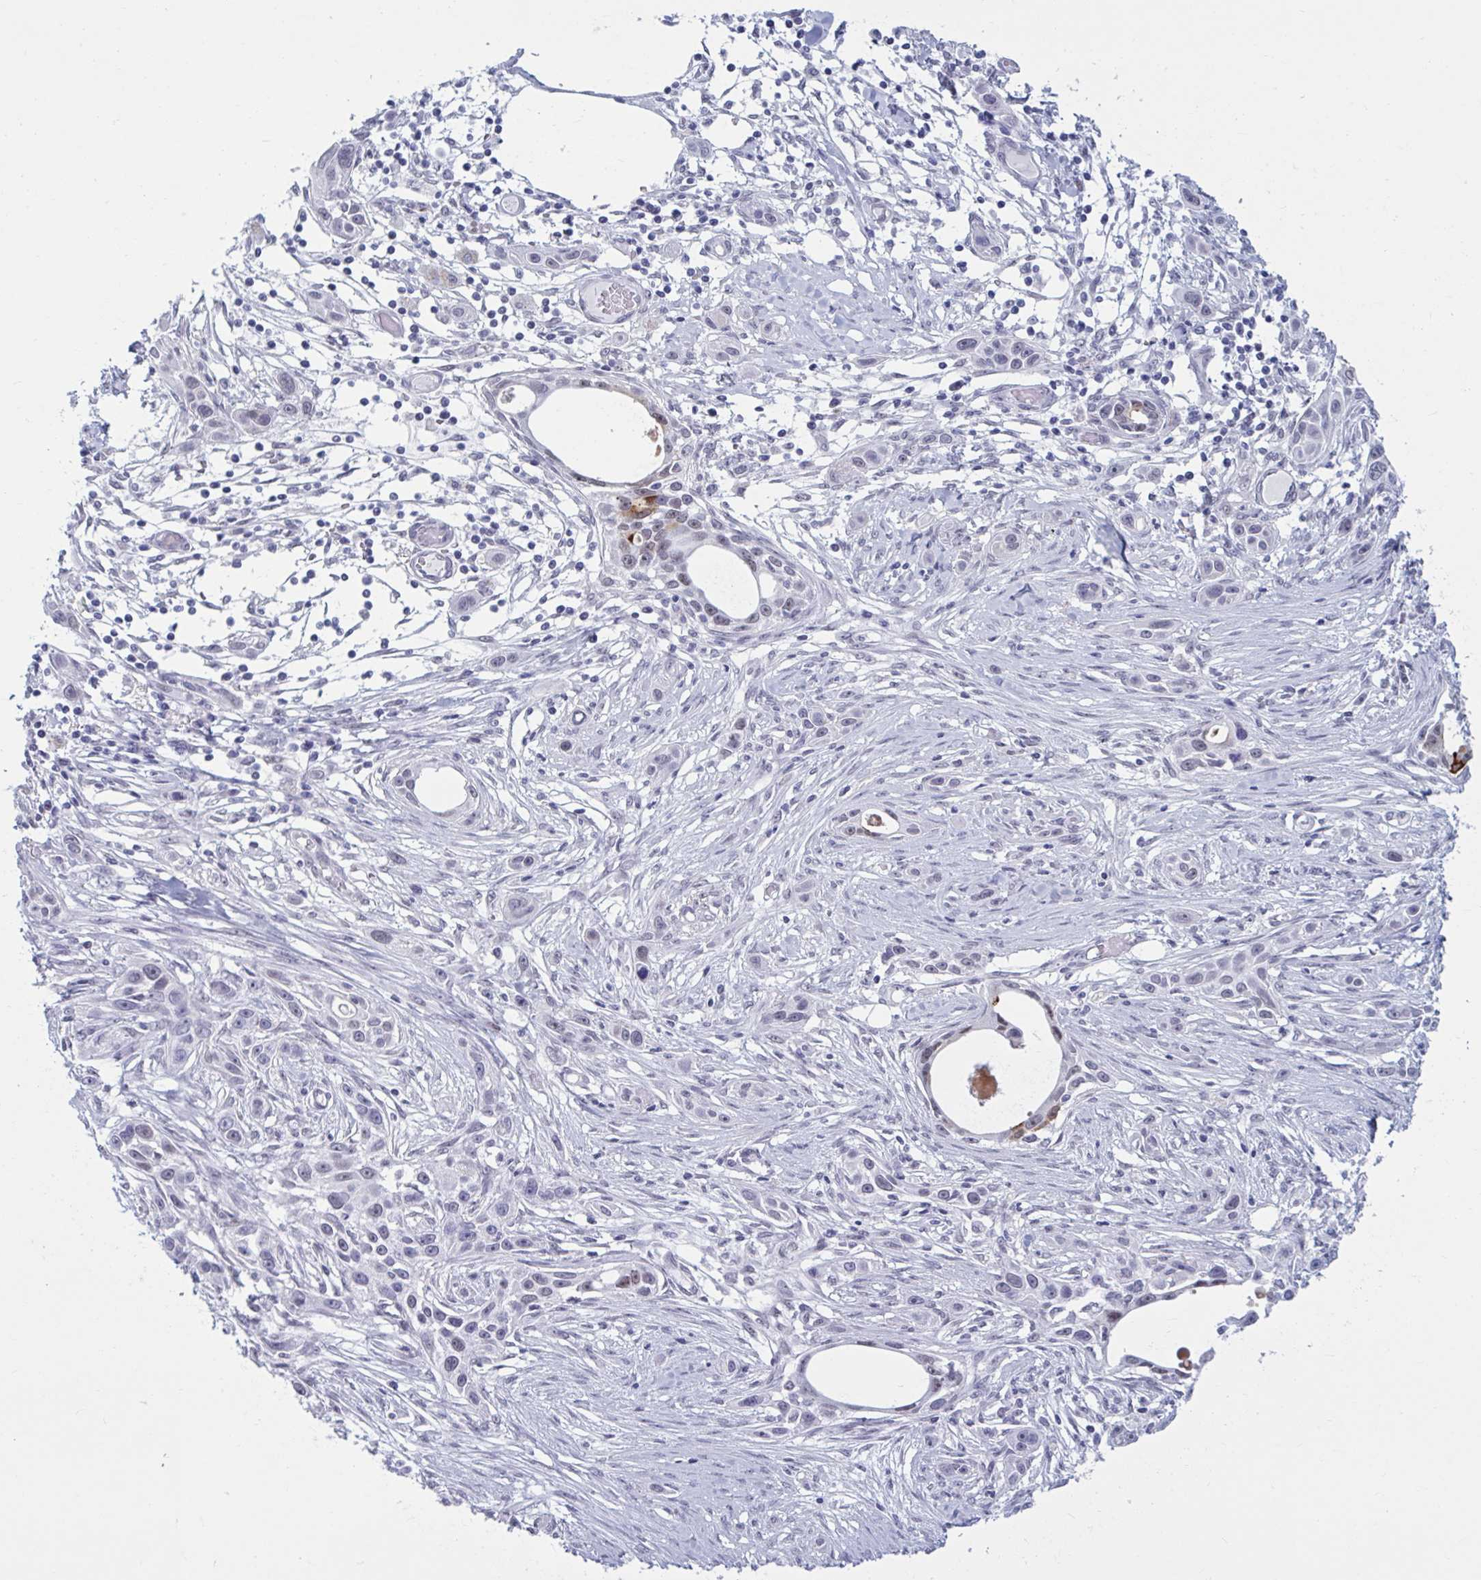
{"staining": {"intensity": "negative", "quantity": "none", "location": "none"}, "tissue": "skin cancer", "cell_type": "Tumor cells", "image_type": "cancer", "snomed": [{"axis": "morphology", "description": "Squamous cell carcinoma, NOS"}, {"axis": "topography", "description": "Skin"}], "caption": "Protein analysis of skin cancer shows no significant expression in tumor cells.", "gene": "MSMB", "patient": {"sex": "female", "age": 69}}